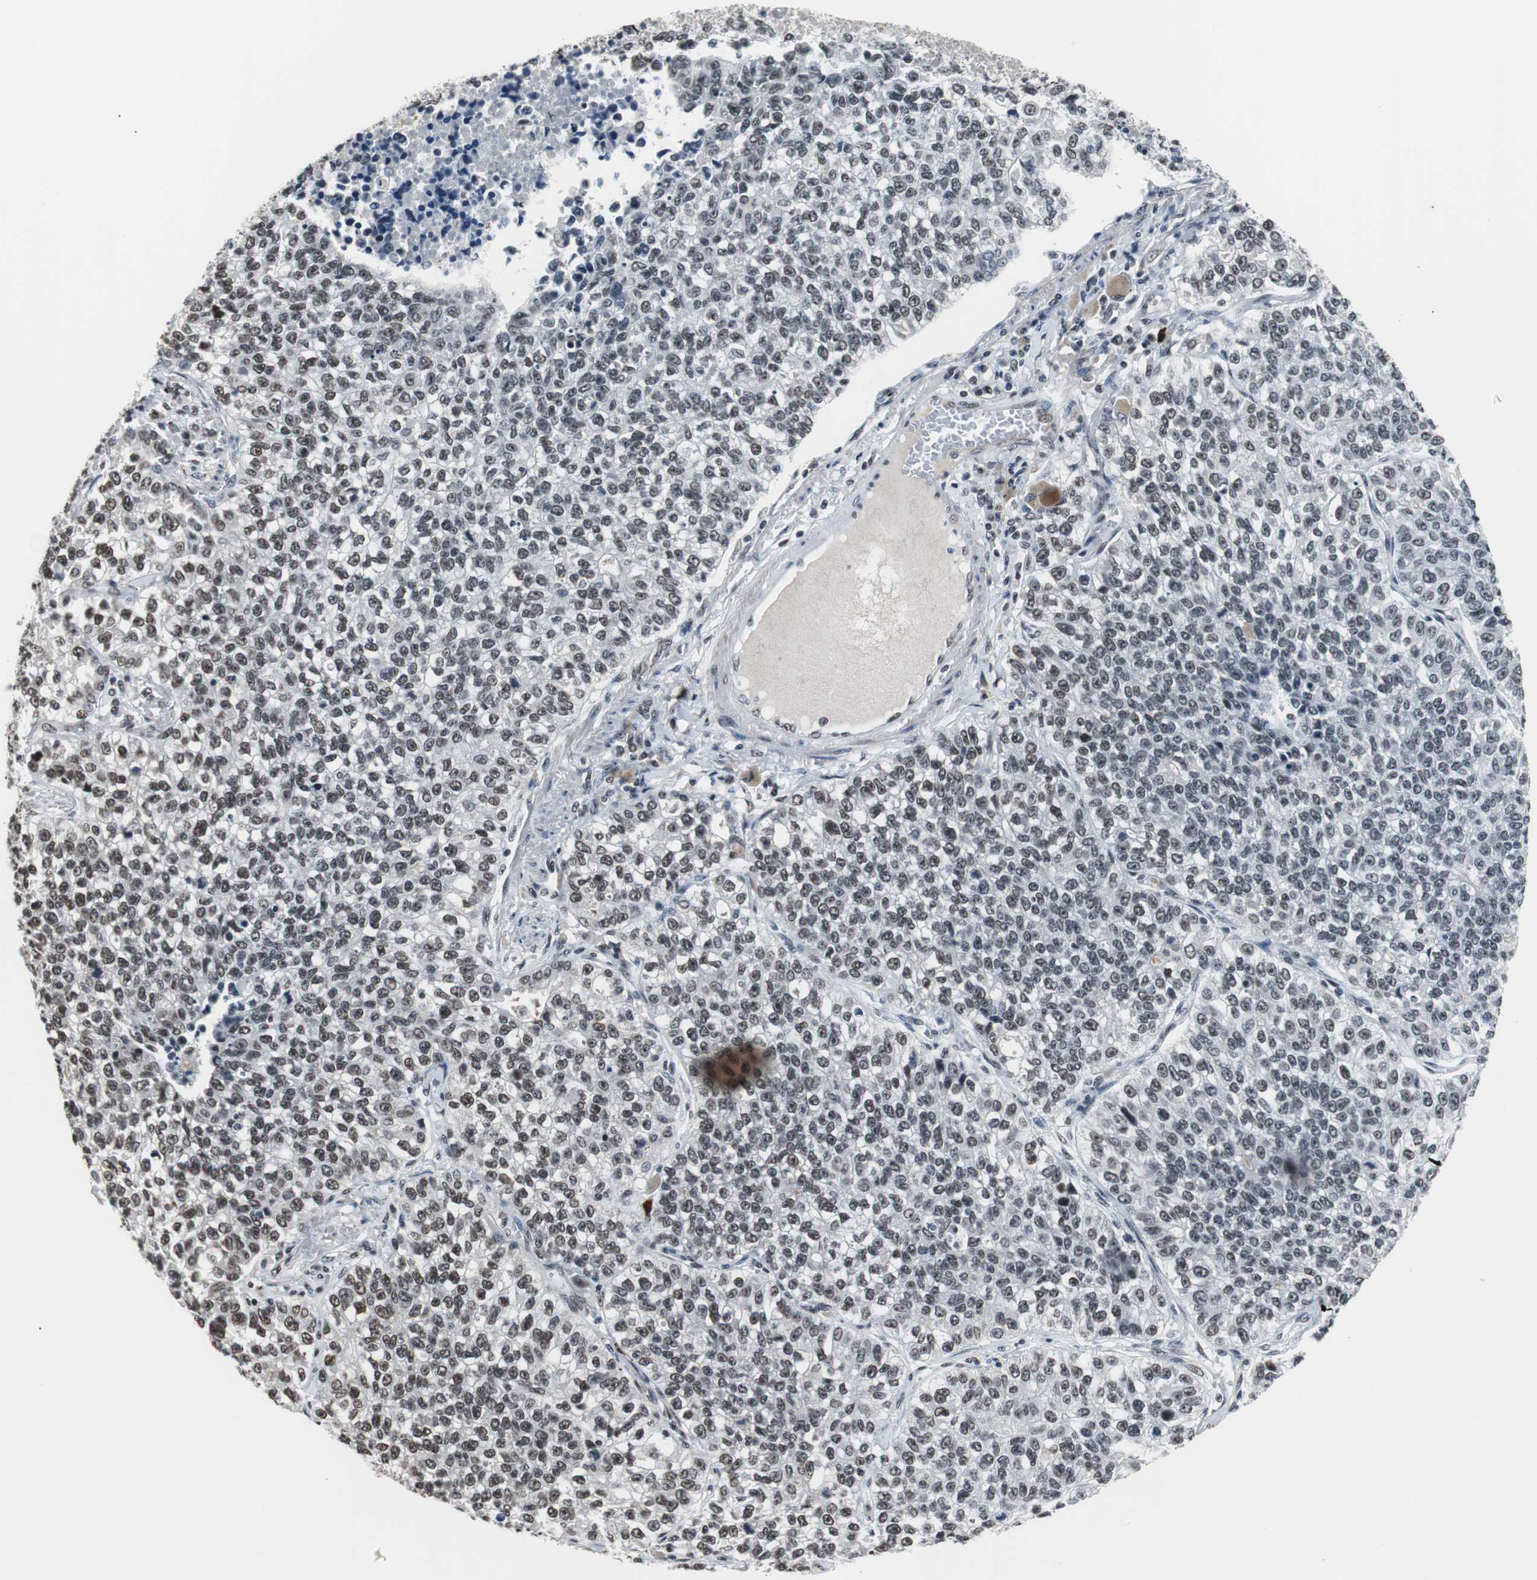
{"staining": {"intensity": "weak", "quantity": "25%-75%", "location": "nuclear"}, "tissue": "lung cancer", "cell_type": "Tumor cells", "image_type": "cancer", "snomed": [{"axis": "morphology", "description": "Adenocarcinoma, NOS"}, {"axis": "topography", "description": "Lung"}], "caption": "Immunohistochemical staining of lung cancer (adenocarcinoma) displays low levels of weak nuclear positivity in approximately 25%-75% of tumor cells.", "gene": "TAF7", "patient": {"sex": "male", "age": 49}}